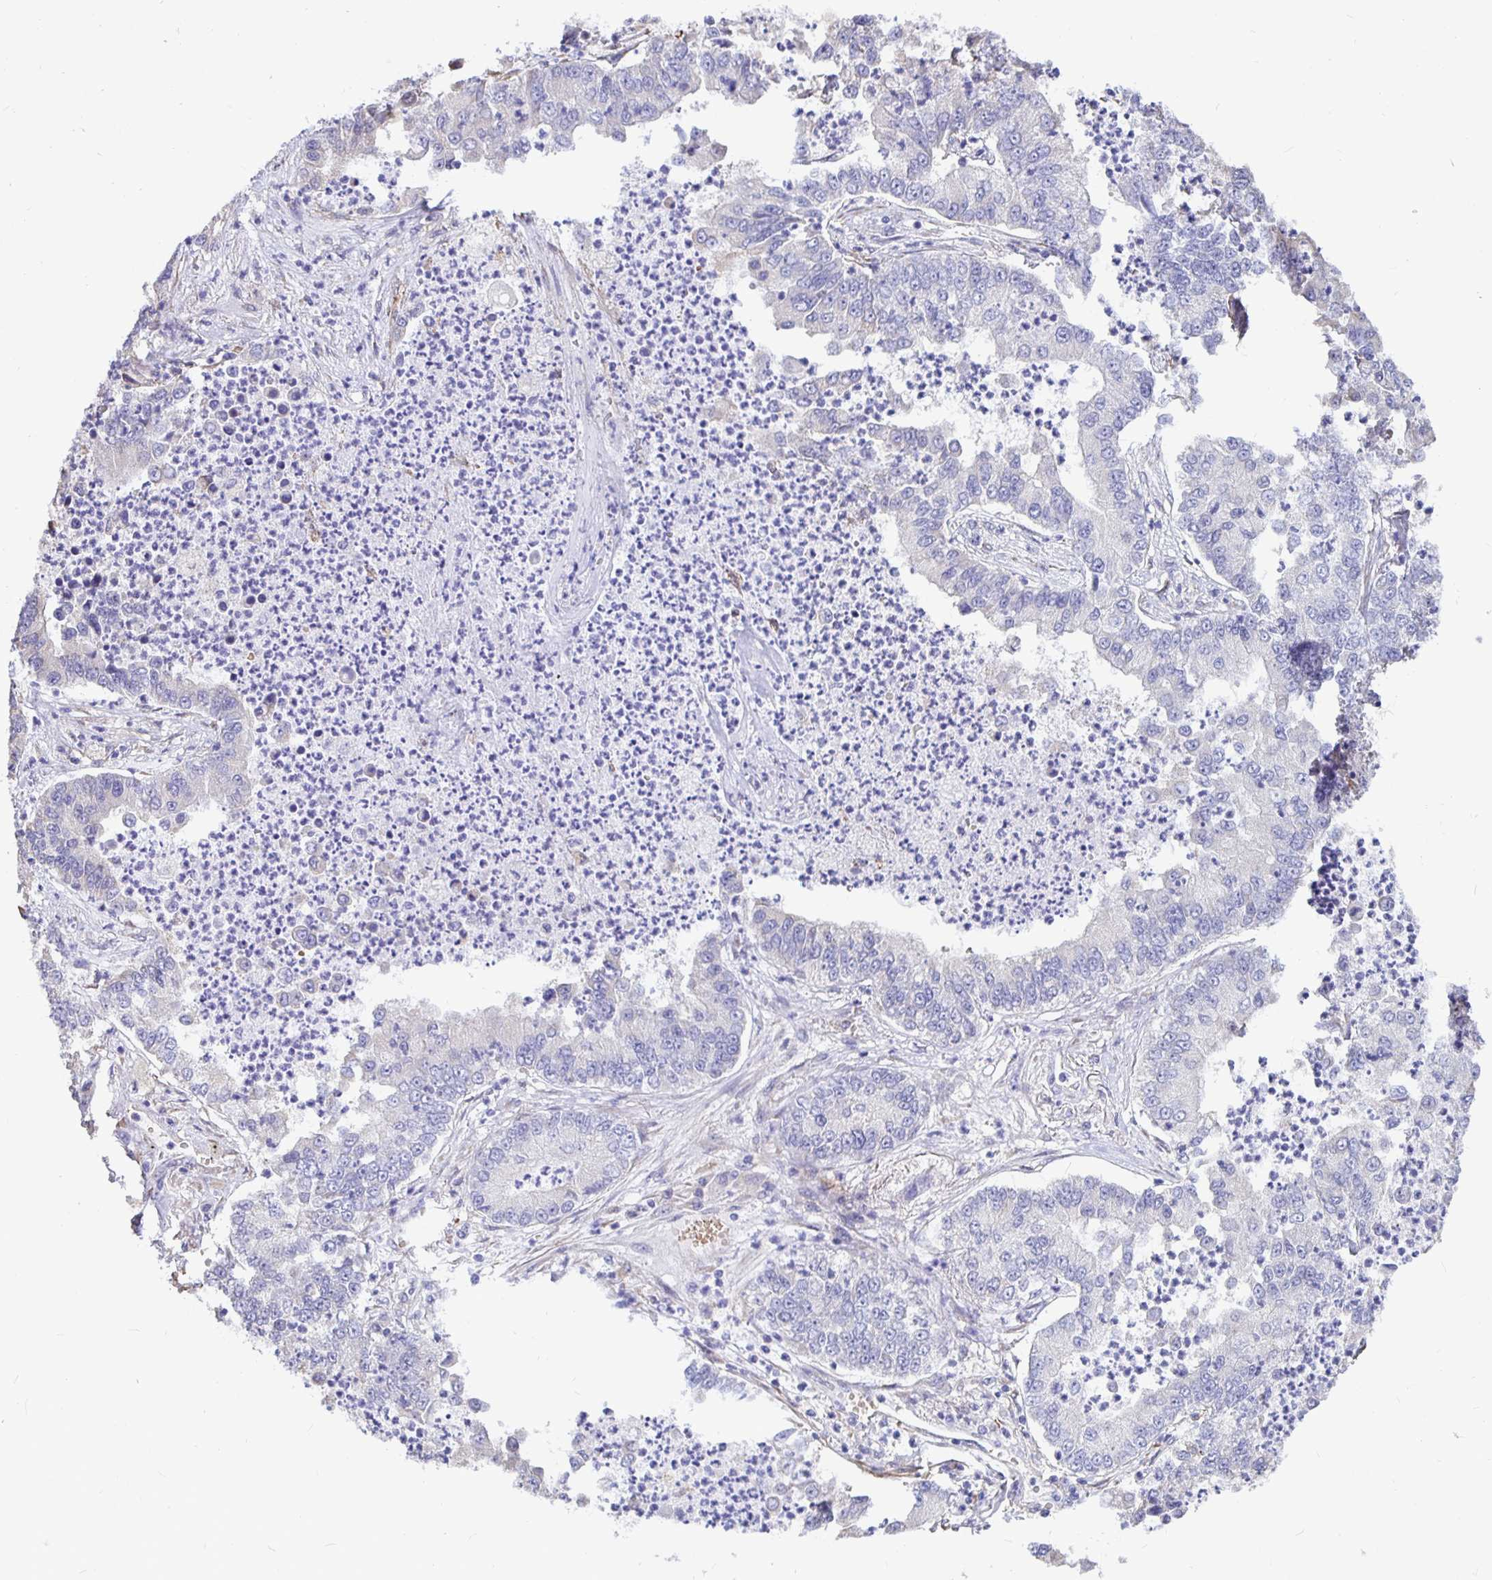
{"staining": {"intensity": "negative", "quantity": "none", "location": "none"}, "tissue": "lung cancer", "cell_type": "Tumor cells", "image_type": "cancer", "snomed": [{"axis": "morphology", "description": "Adenocarcinoma, NOS"}, {"axis": "topography", "description": "Lung"}], "caption": "The histopathology image exhibits no staining of tumor cells in lung cancer. (Immunohistochemistry (ihc), brightfield microscopy, high magnification).", "gene": "DNAI2", "patient": {"sex": "female", "age": 57}}